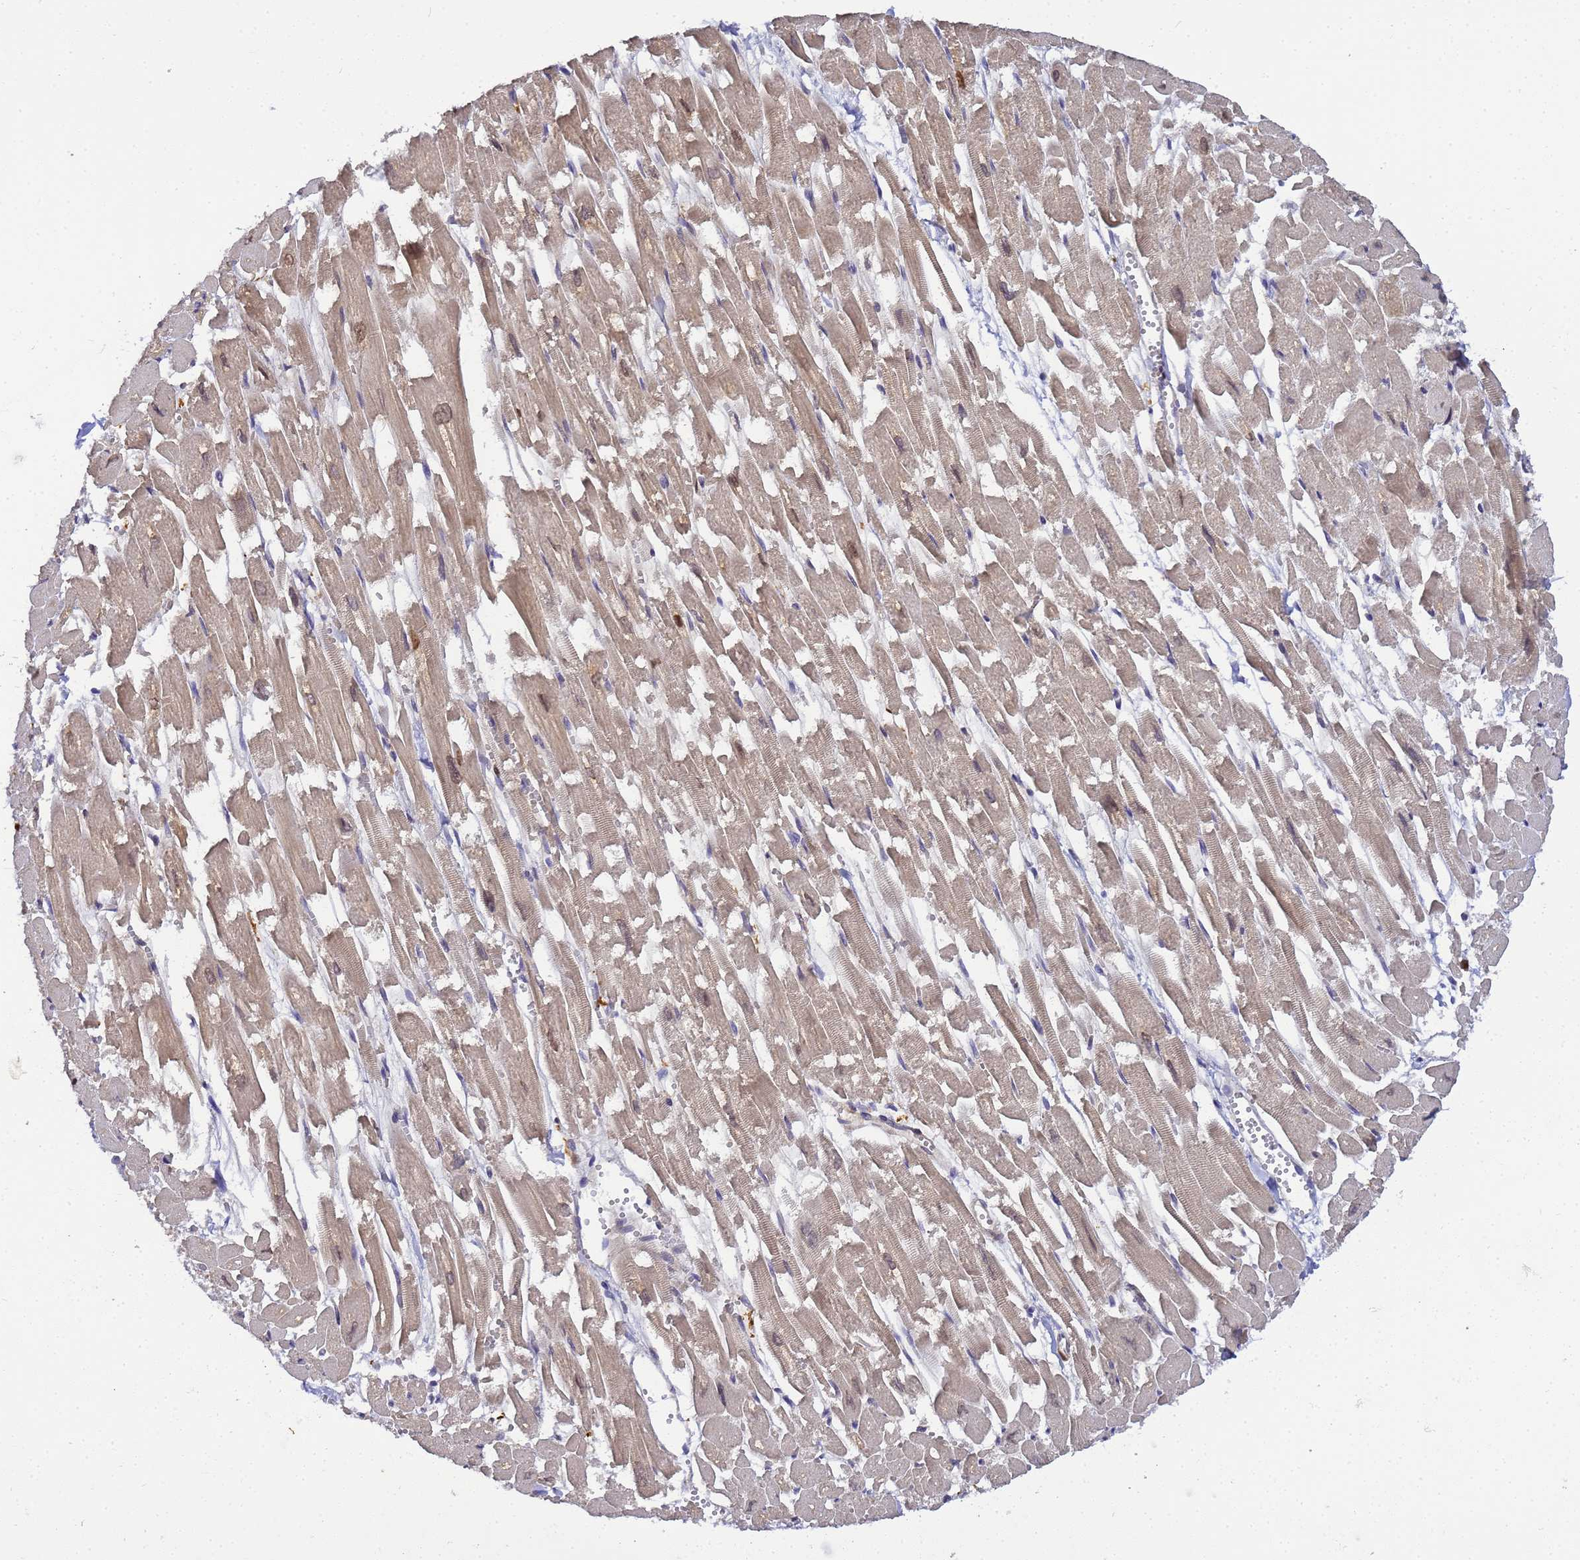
{"staining": {"intensity": "weak", "quantity": "25%-75%", "location": "cytoplasmic/membranous,nuclear"}, "tissue": "heart muscle", "cell_type": "Cardiomyocytes", "image_type": "normal", "snomed": [{"axis": "morphology", "description": "Normal tissue, NOS"}, {"axis": "topography", "description": "Heart"}], "caption": "IHC (DAB) staining of normal heart muscle demonstrates weak cytoplasmic/membranous,nuclear protein expression in approximately 25%-75% of cardiomyocytes.", "gene": "TBCD", "patient": {"sex": "male", "age": 54}}